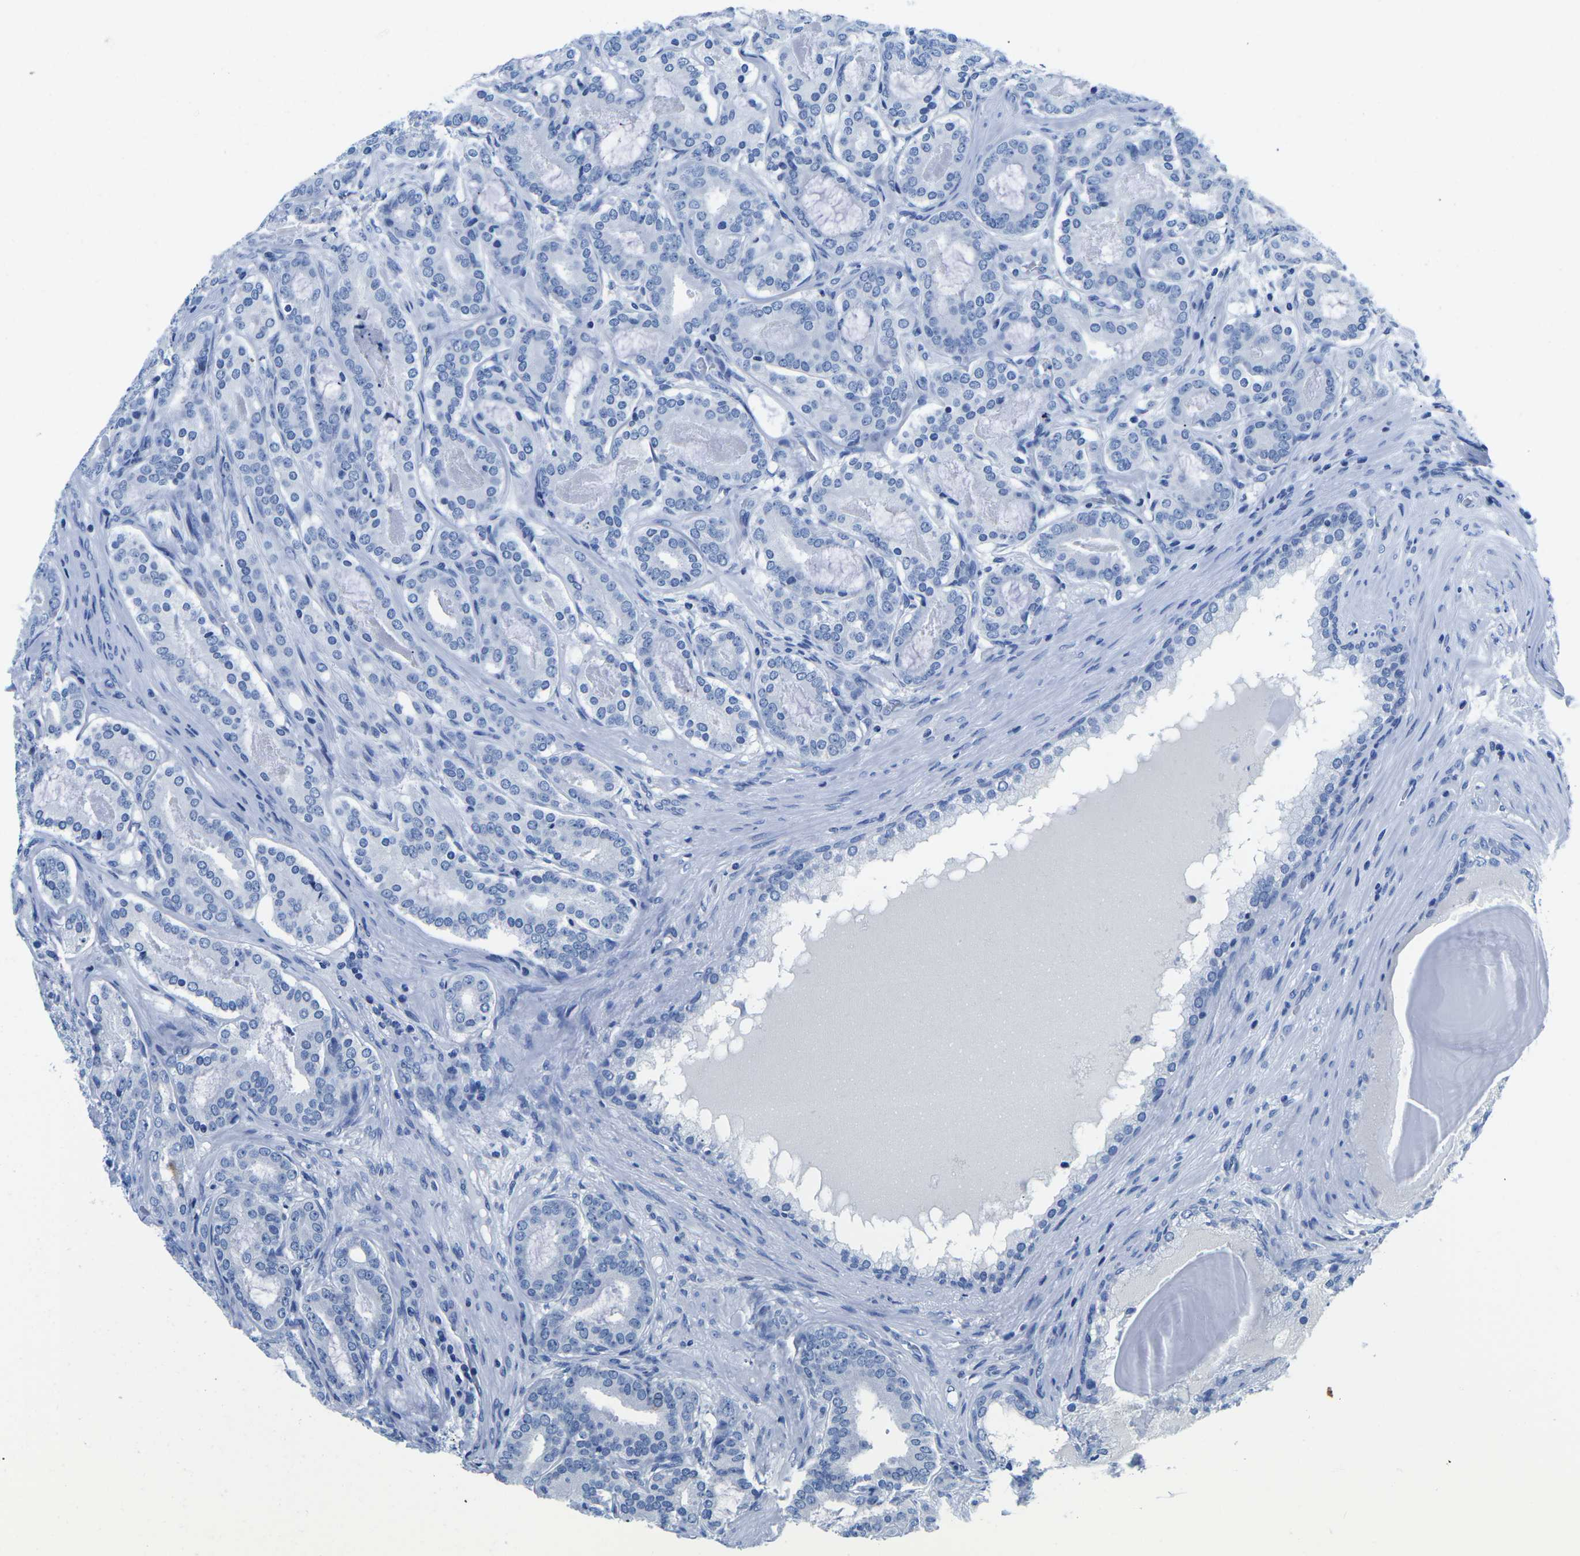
{"staining": {"intensity": "negative", "quantity": "none", "location": "none"}, "tissue": "prostate cancer", "cell_type": "Tumor cells", "image_type": "cancer", "snomed": [{"axis": "morphology", "description": "Adenocarcinoma, High grade"}, {"axis": "topography", "description": "Prostate"}], "caption": "This is an IHC histopathology image of adenocarcinoma (high-grade) (prostate). There is no staining in tumor cells.", "gene": "CYP1A2", "patient": {"sex": "male", "age": 60}}